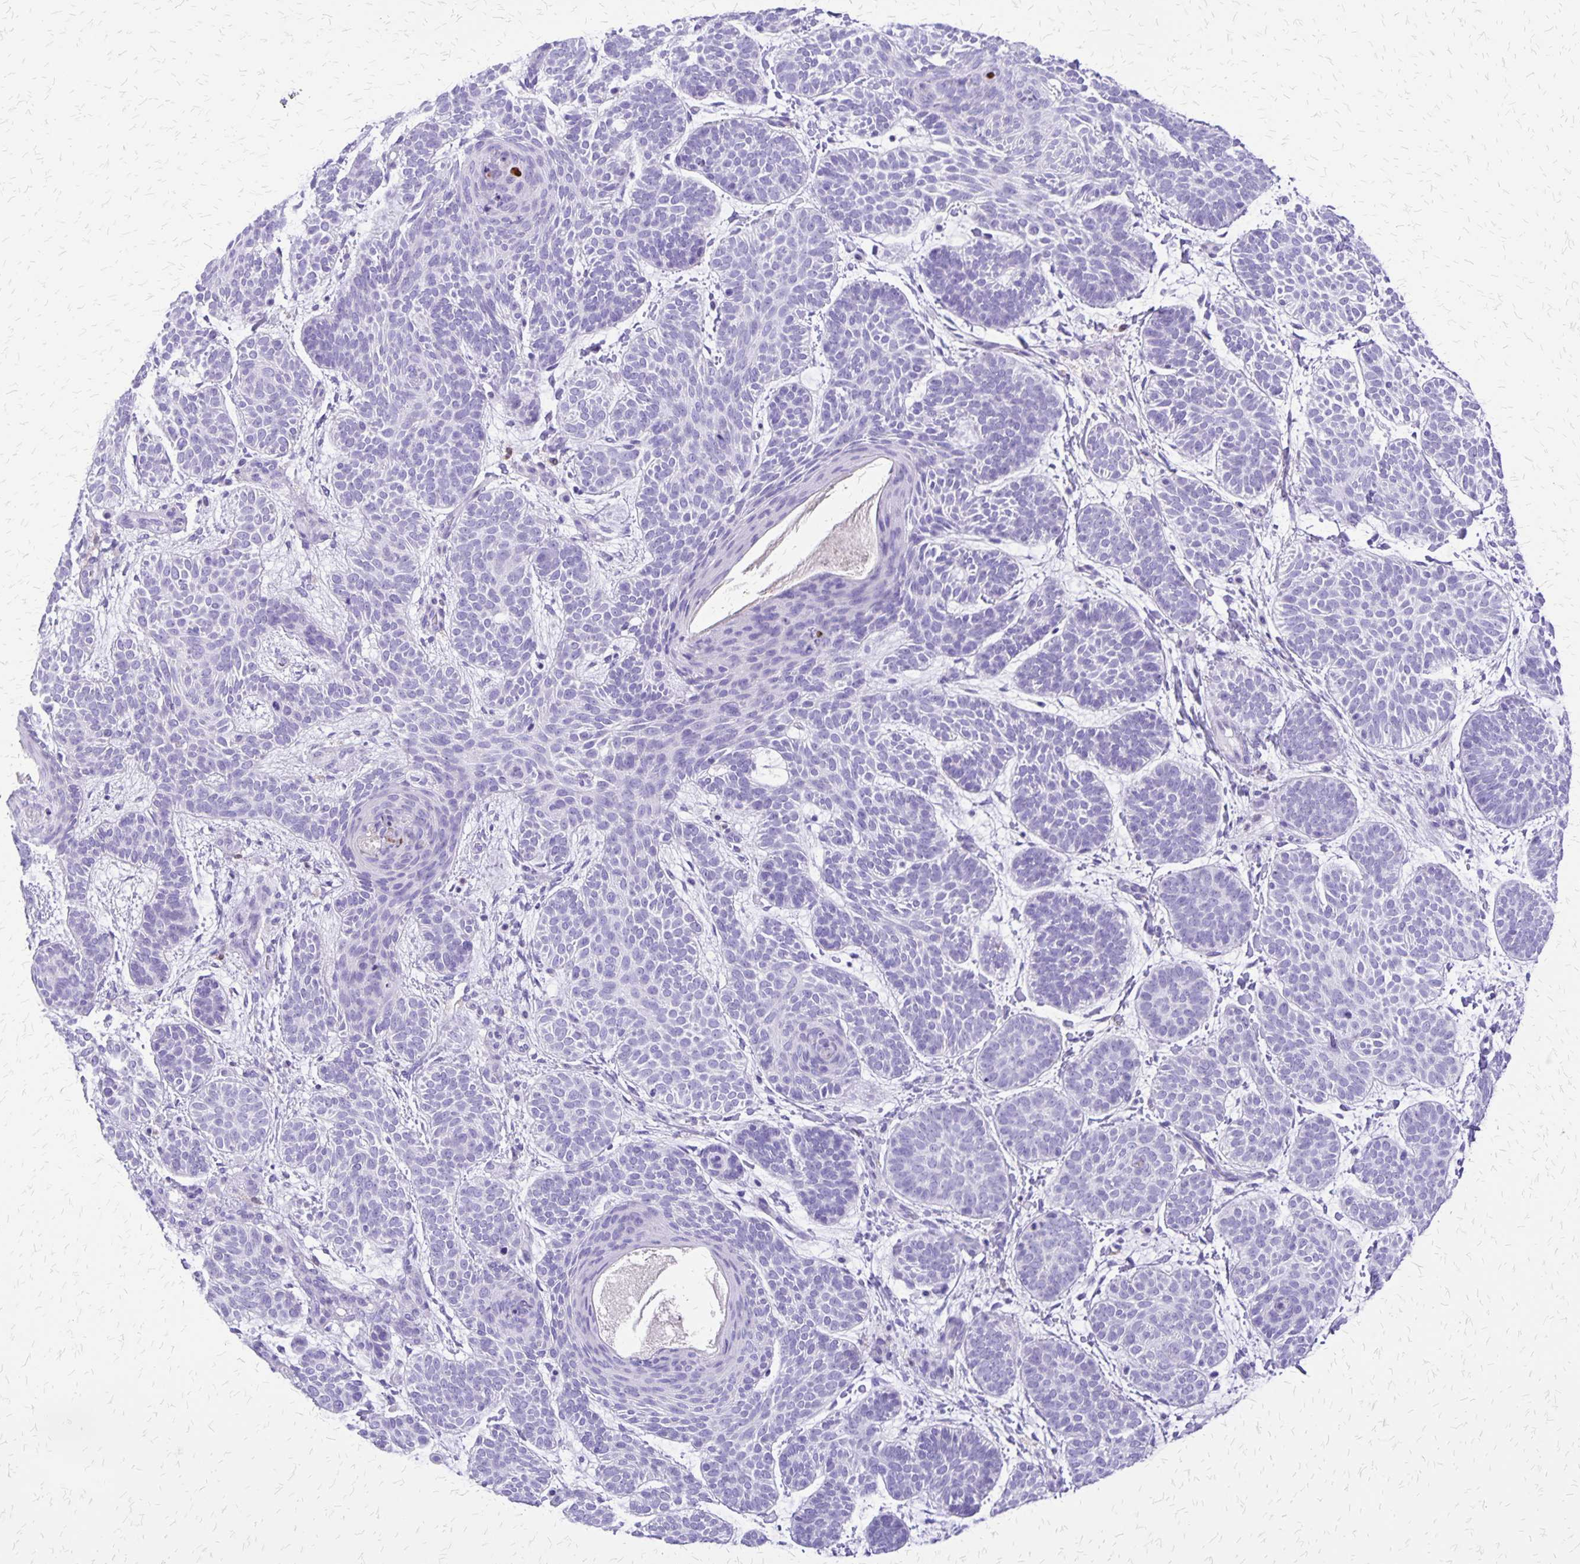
{"staining": {"intensity": "negative", "quantity": "none", "location": "none"}, "tissue": "skin cancer", "cell_type": "Tumor cells", "image_type": "cancer", "snomed": [{"axis": "morphology", "description": "Basal cell carcinoma"}, {"axis": "topography", "description": "Skin"}], "caption": "This is a histopathology image of immunohistochemistry staining of skin cancer, which shows no expression in tumor cells. (Immunohistochemistry, brightfield microscopy, high magnification).", "gene": "SLC13A2", "patient": {"sex": "female", "age": 82}}